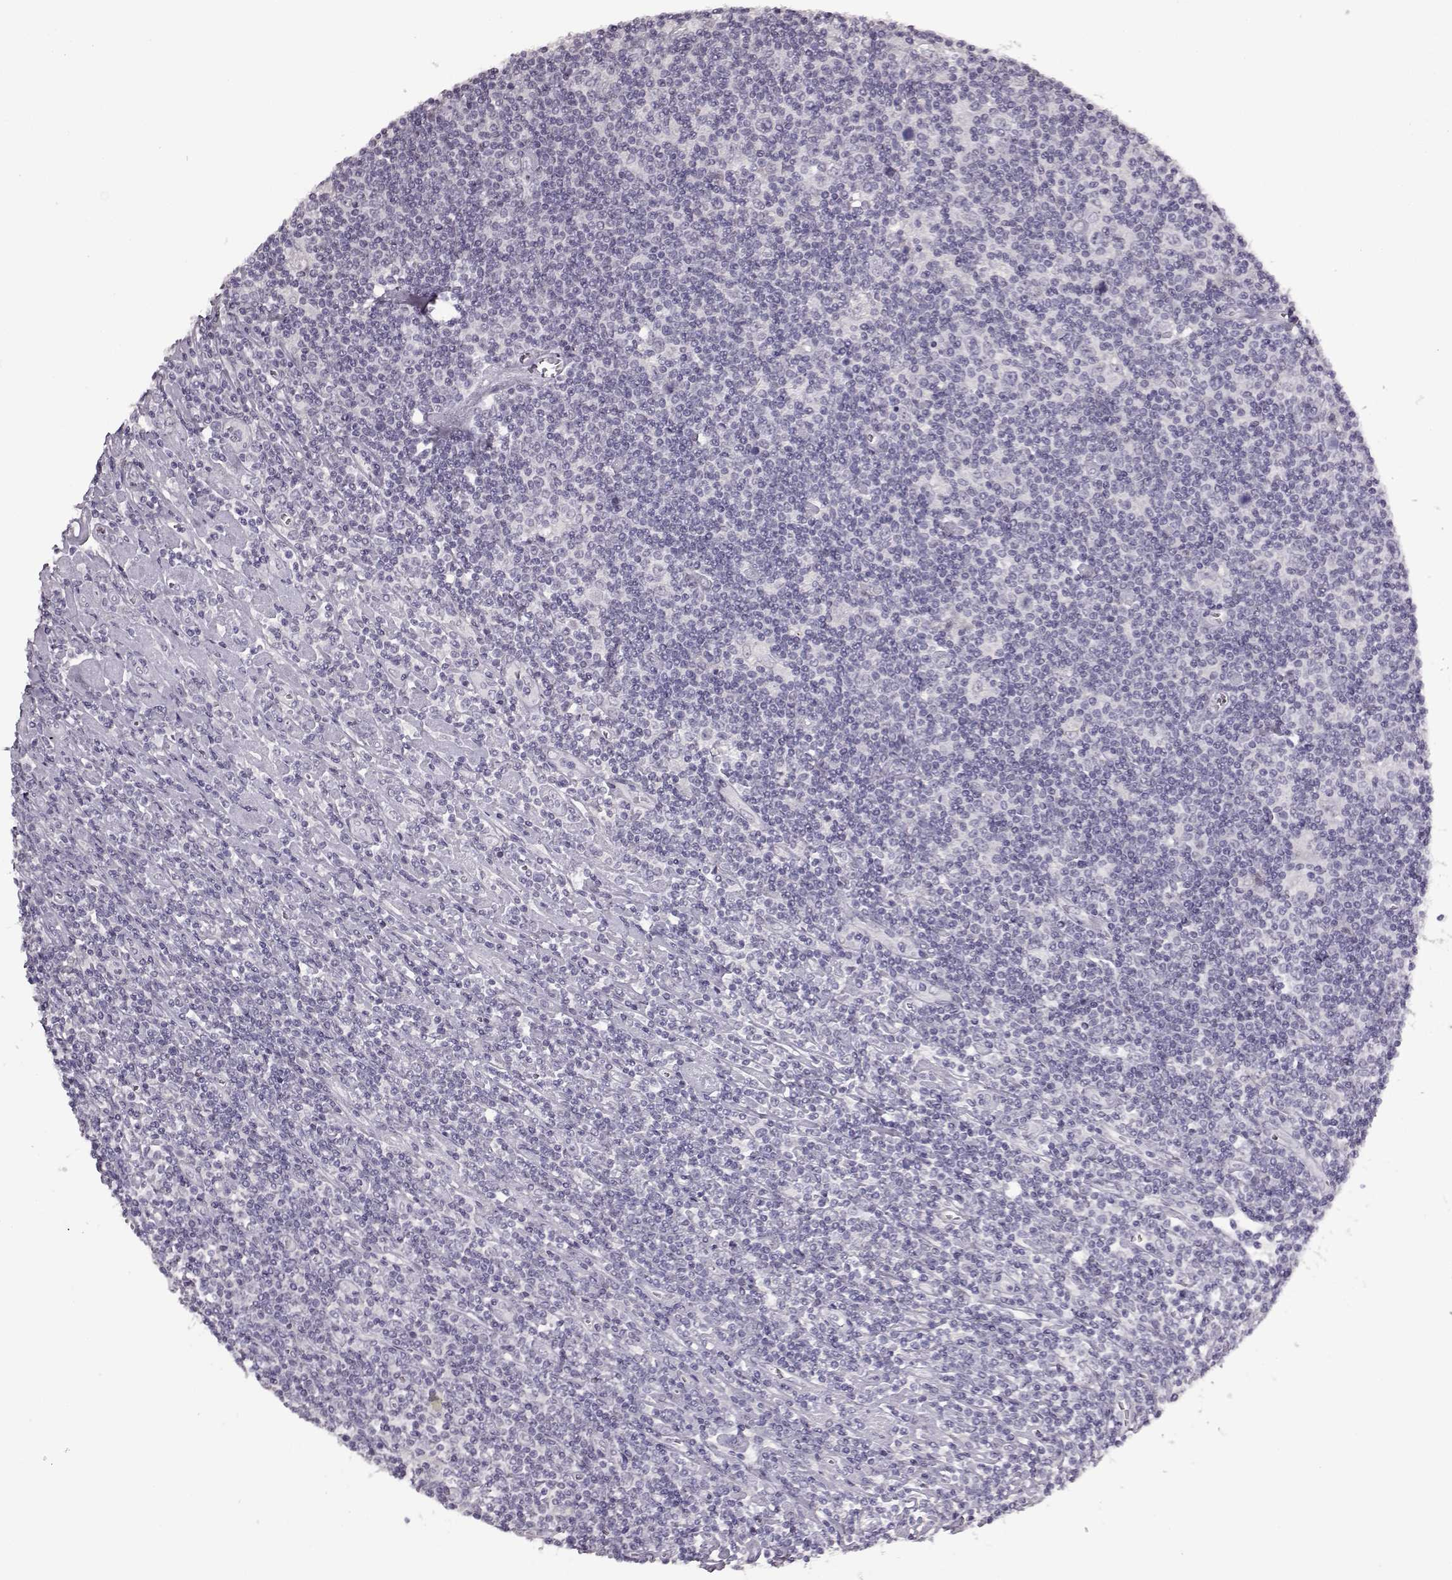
{"staining": {"intensity": "negative", "quantity": "none", "location": "none"}, "tissue": "lymphoma", "cell_type": "Tumor cells", "image_type": "cancer", "snomed": [{"axis": "morphology", "description": "Hodgkin's disease, NOS"}, {"axis": "topography", "description": "Lymph node"}], "caption": "There is no significant positivity in tumor cells of lymphoma. The staining was performed using DAB (3,3'-diaminobenzidine) to visualize the protein expression in brown, while the nuclei were stained in blue with hematoxylin (Magnification: 20x).", "gene": "FSHB", "patient": {"sex": "male", "age": 40}}